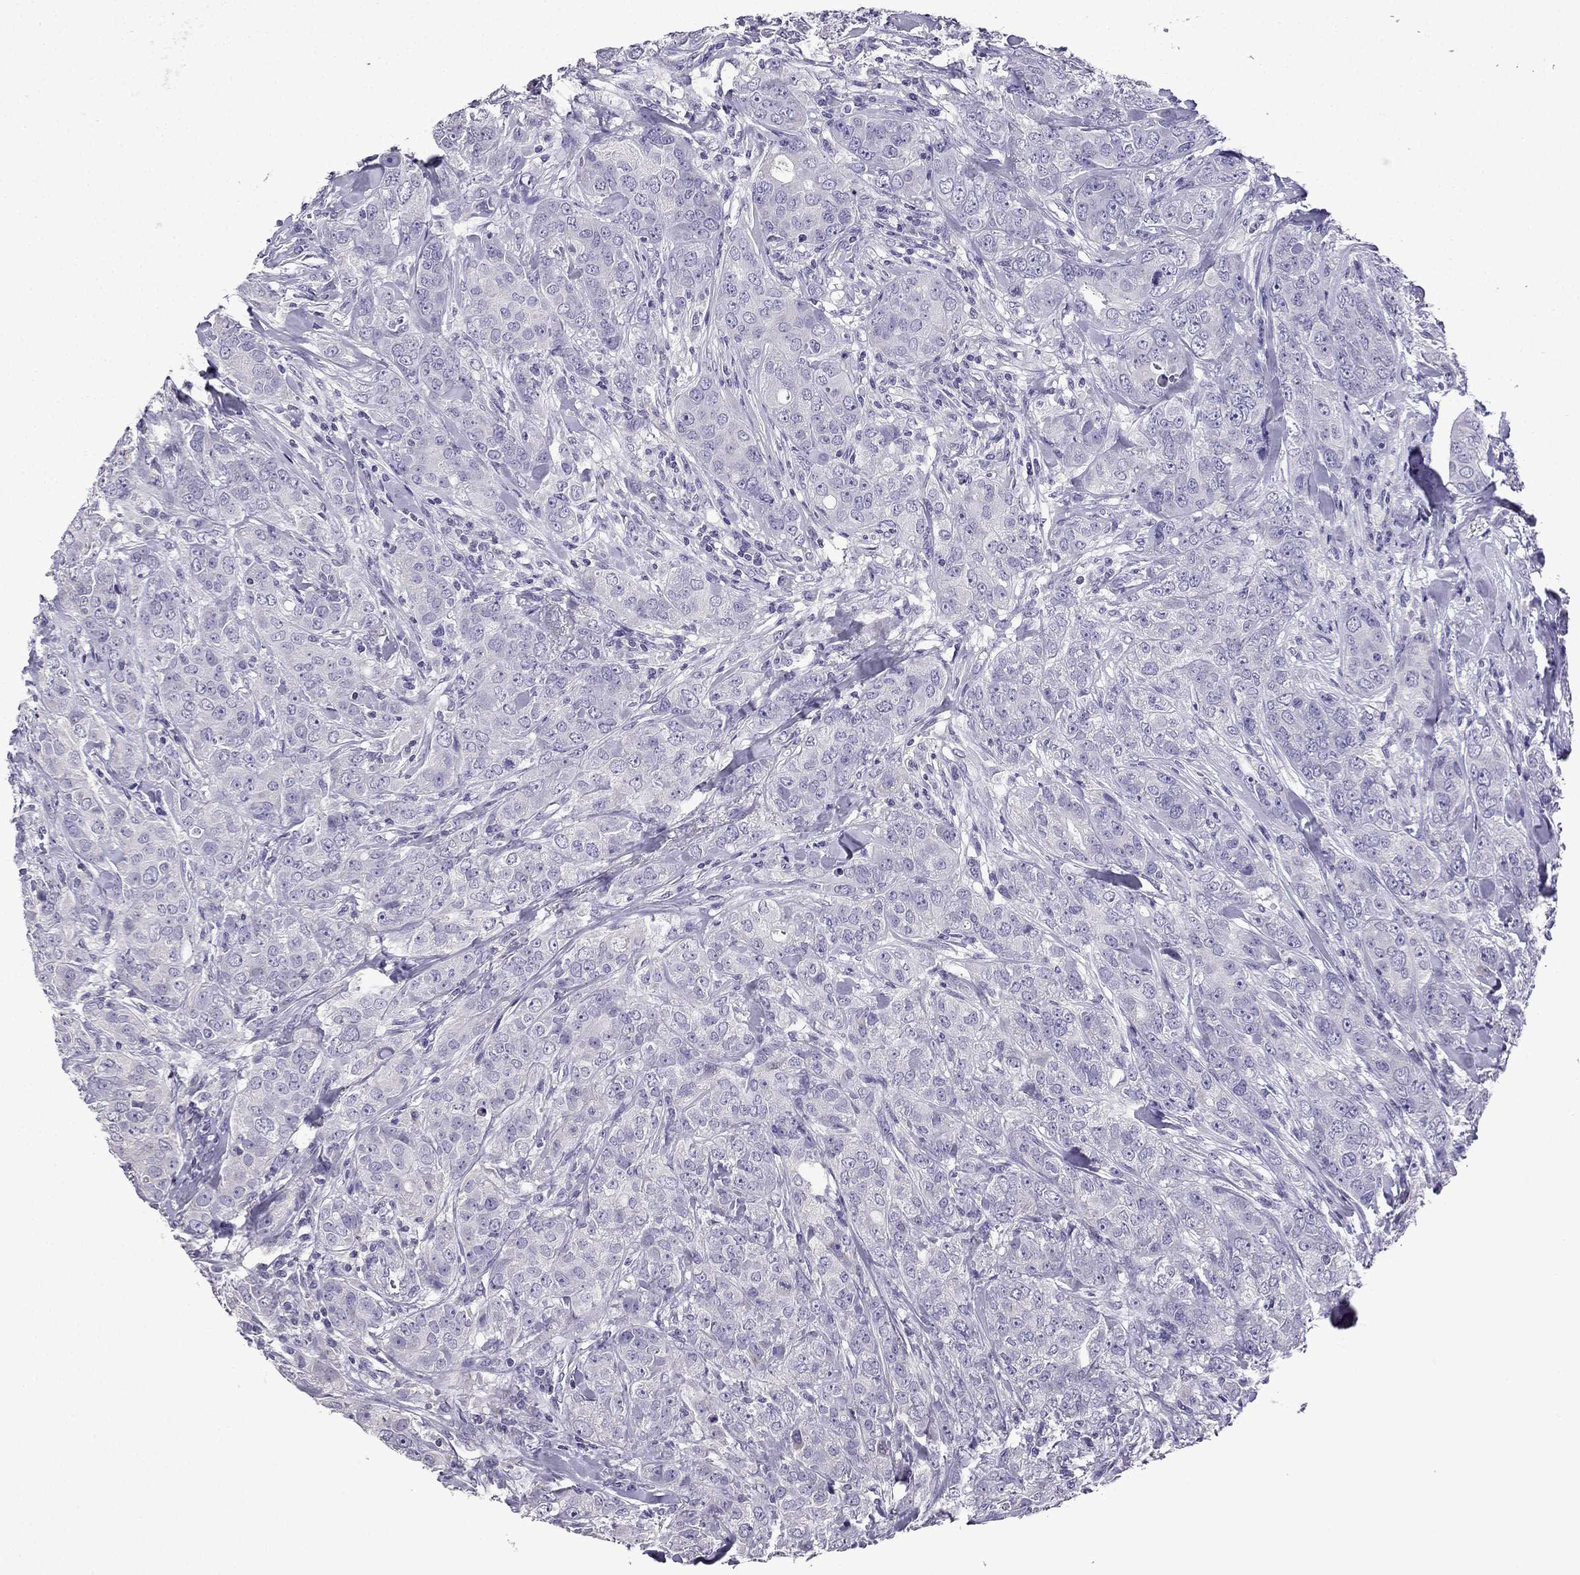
{"staining": {"intensity": "negative", "quantity": "none", "location": "none"}, "tissue": "breast cancer", "cell_type": "Tumor cells", "image_type": "cancer", "snomed": [{"axis": "morphology", "description": "Duct carcinoma"}, {"axis": "topography", "description": "Breast"}], "caption": "High magnification brightfield microscopy of infiltrating ductal carcinoma (breast) stained with DAB (3,3'-diaminobenzidine) (brown) and counterstained with hematoxylin (blue): tumor cells show no significant staining. (Brightfield microscopy of DAB IHC at high magnification).", "gene": "TTN", "patient": {"sex": "female", "age": 43}}